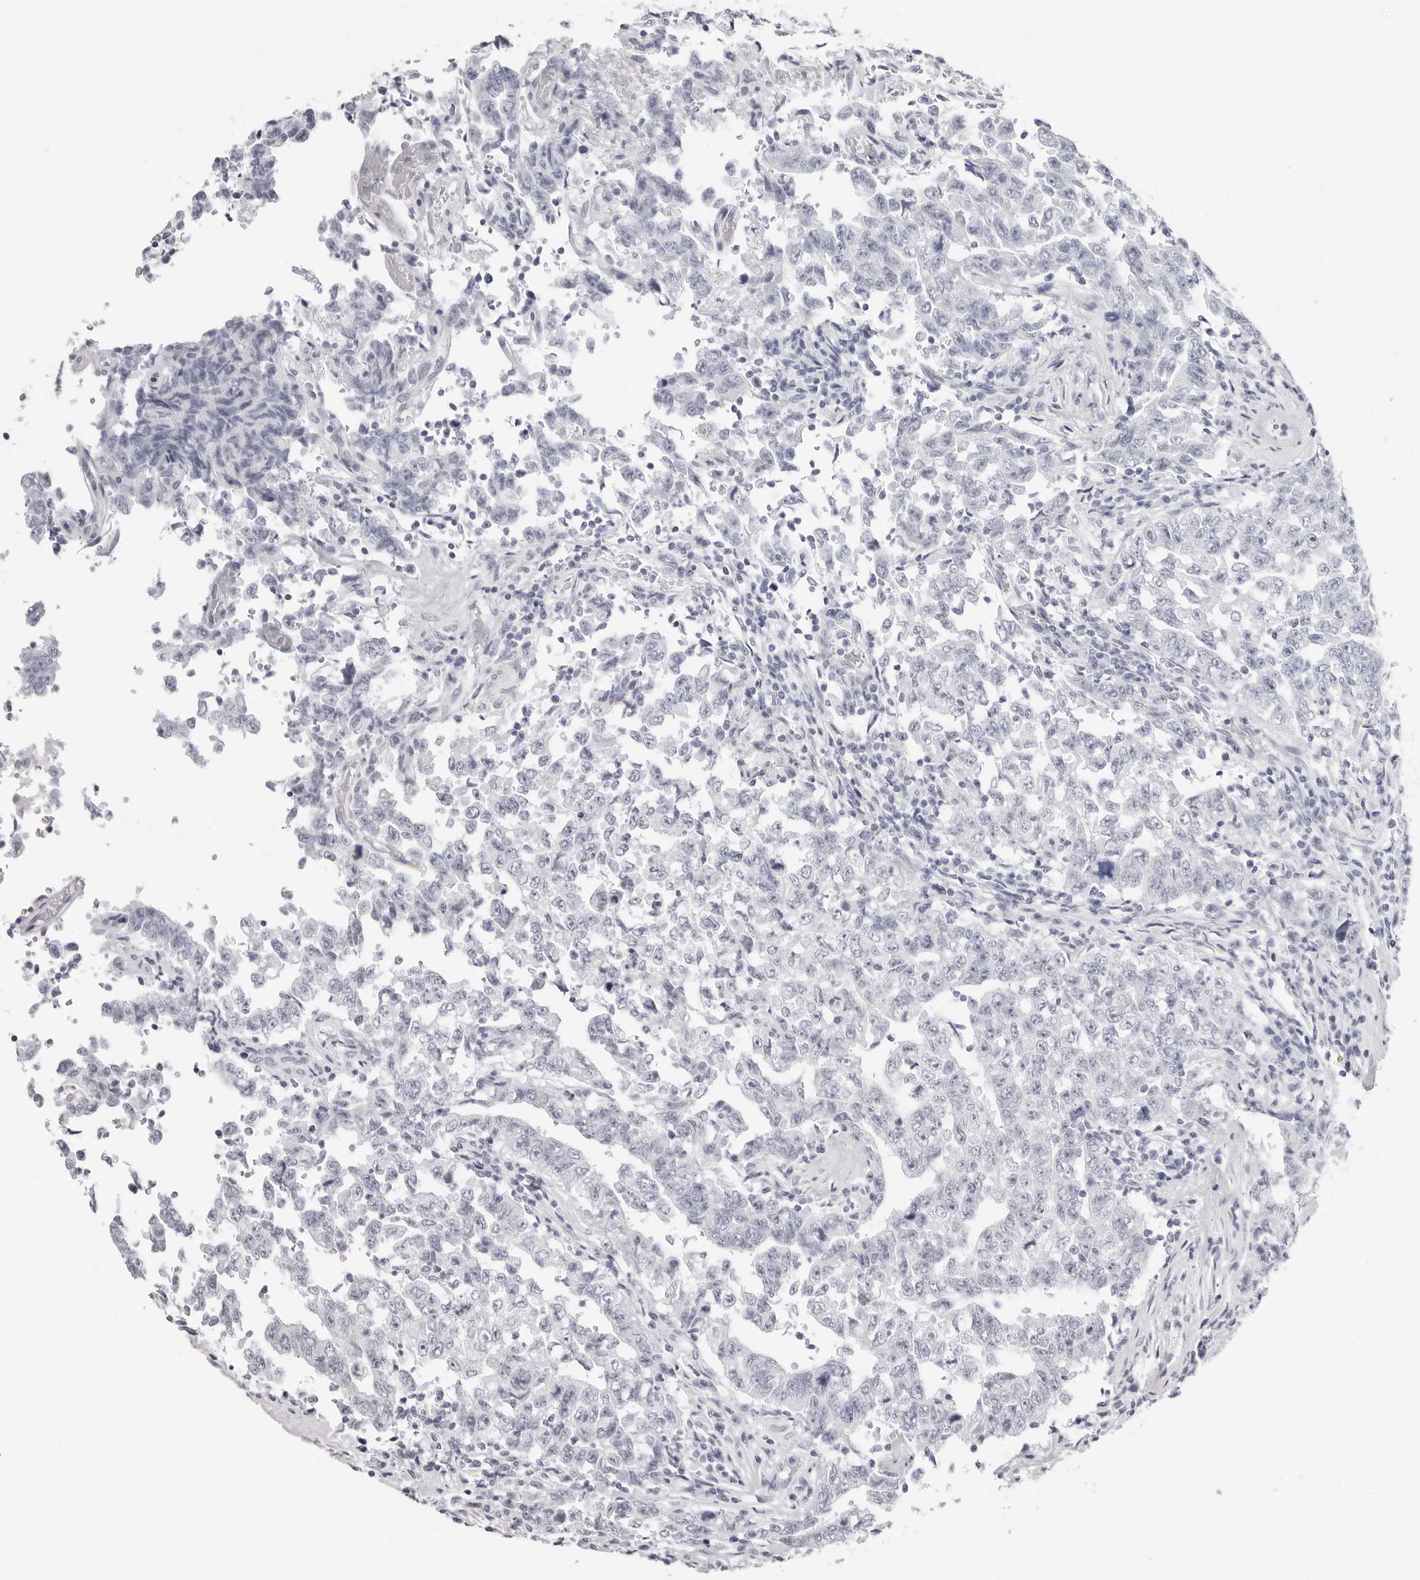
{"staining": {"intensity": "negative", "quantity": "none", "location": "none"}, "tissue": "testis cancer", "cell_type": "Tumor cells", "image_type": "cancer", "snomed": [{"axis": "morphology", "description": "Carcinoma, Embryonal, NOS"}, {"axis": "topography", "description": "Testis"}], "caption": "There is no significant positivity in tumor cells of testis cancer (embryonal carcinoma).", "gene": "INSL3", "patient": {"sex": "male", "age": 26}}